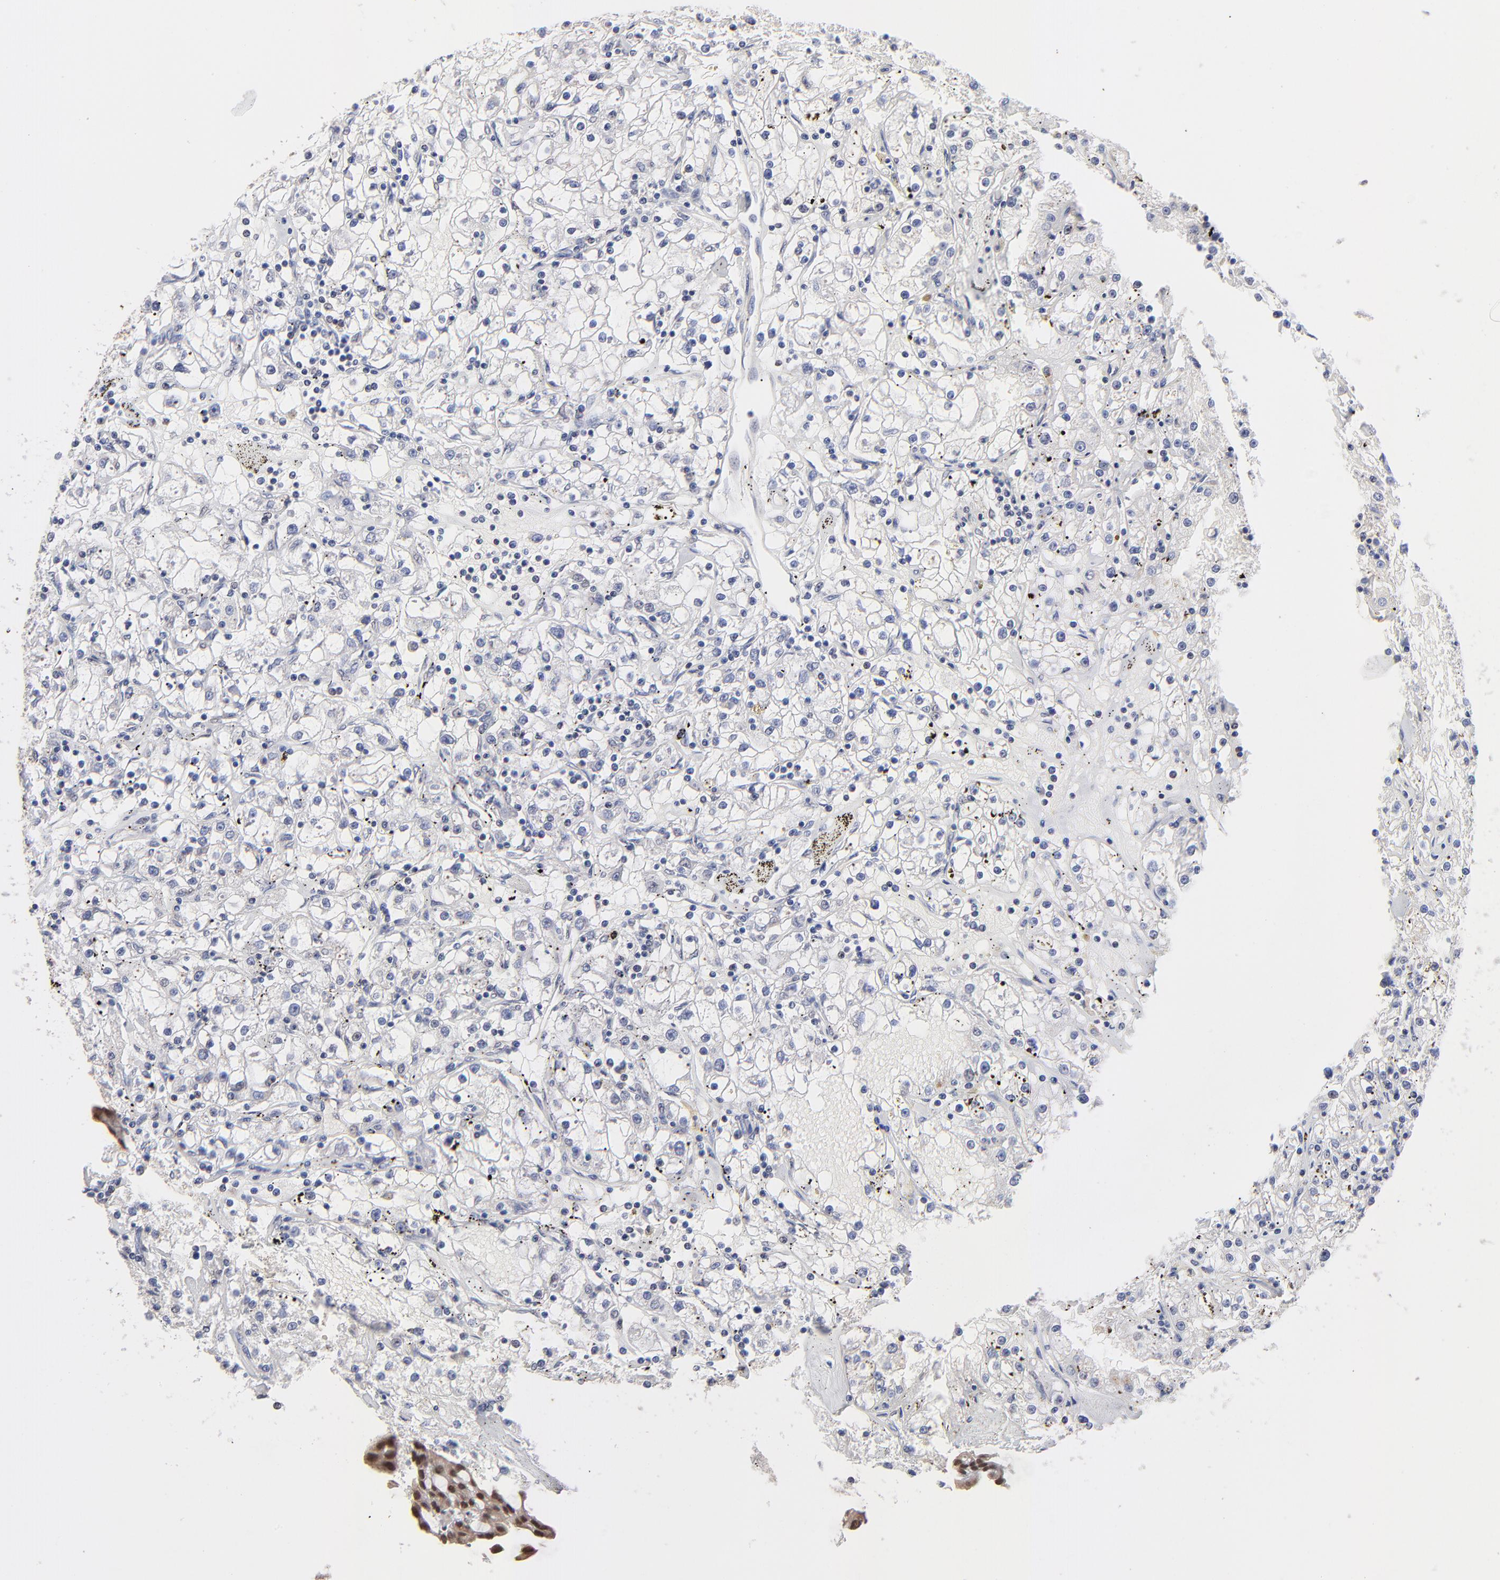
{"staining": {"intensity": "negative", "quantity": "none", "location": "none"}, "tissue": "renal cancer", "cell_type": "Tumor cells", "image_type": "cancer", "snomed": [{"axis": "morphology", "description": "Adenocarcinoma, NOS"}, {"axis": "topography", "description": "Kidney"}], "caption": "The image demonstrates no staining of tumor cells in renal cancer (adenocarcinoma).", "gene": "DSN1", "patient": {"sex": "male", "age": 56}}